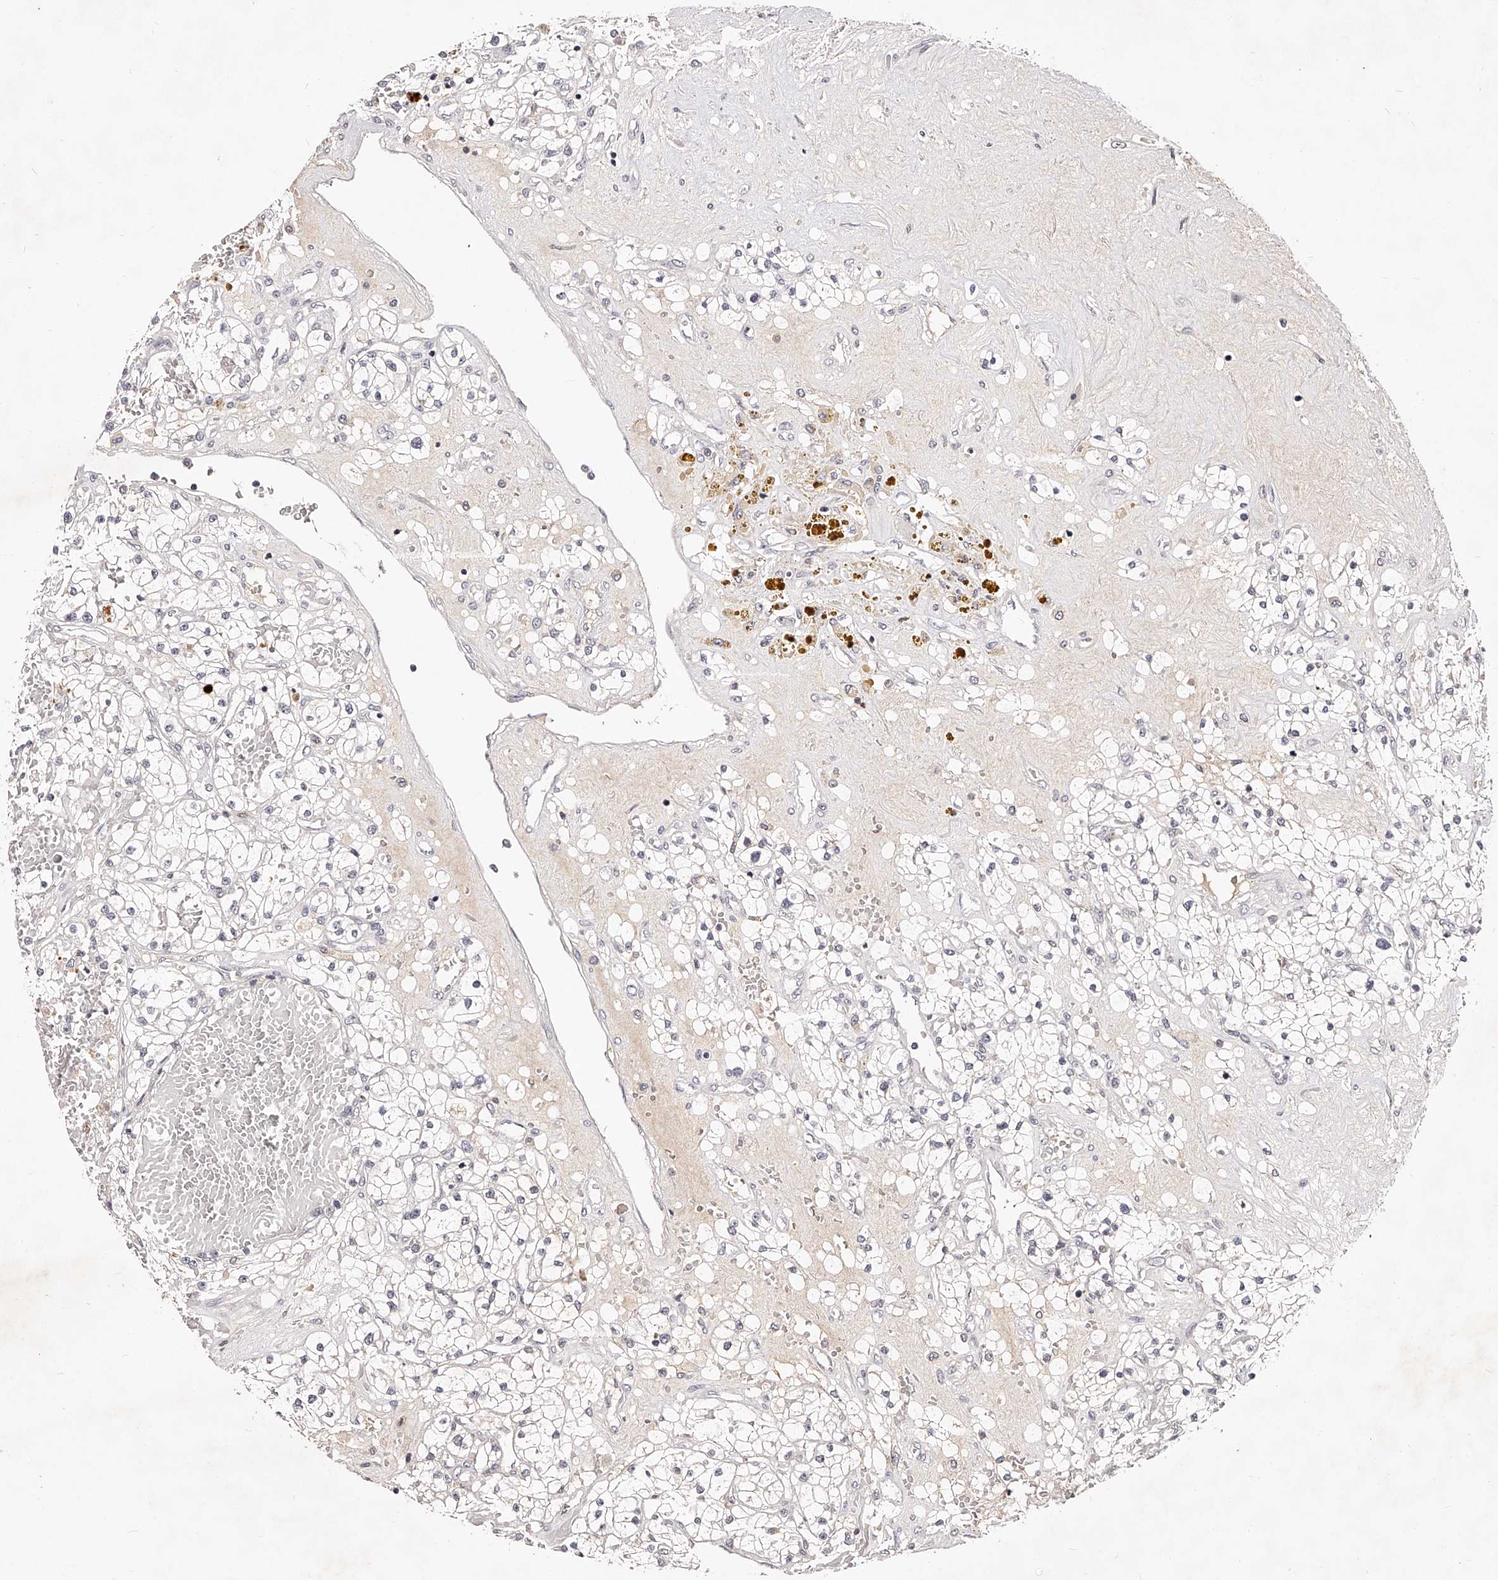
{"staining": {"intensity": "negative", "quantity": "none", "location": "none"}, "tissue": "renal cancer", "cell_type": "Tumor cells", "image_type": "cancer", "snomed": [{"axis": "morphology", "description": "Normal tissue, NOS"}, {"axis": "morphology", "description": "Adenocarcinoma, NOS"}, {"axis": "topography", "description": "Kidney"}], "caption": "Tumor cells are negative for brown protein staining in renal cancer (adenocarcinoma). (DAB (3,3'-diaminobenzidine) immunohistochemistry (IHC) with hematoxylin counter stain).", "gene": "PHACTR1", "patient": {"sex": "male", "age": 68}}